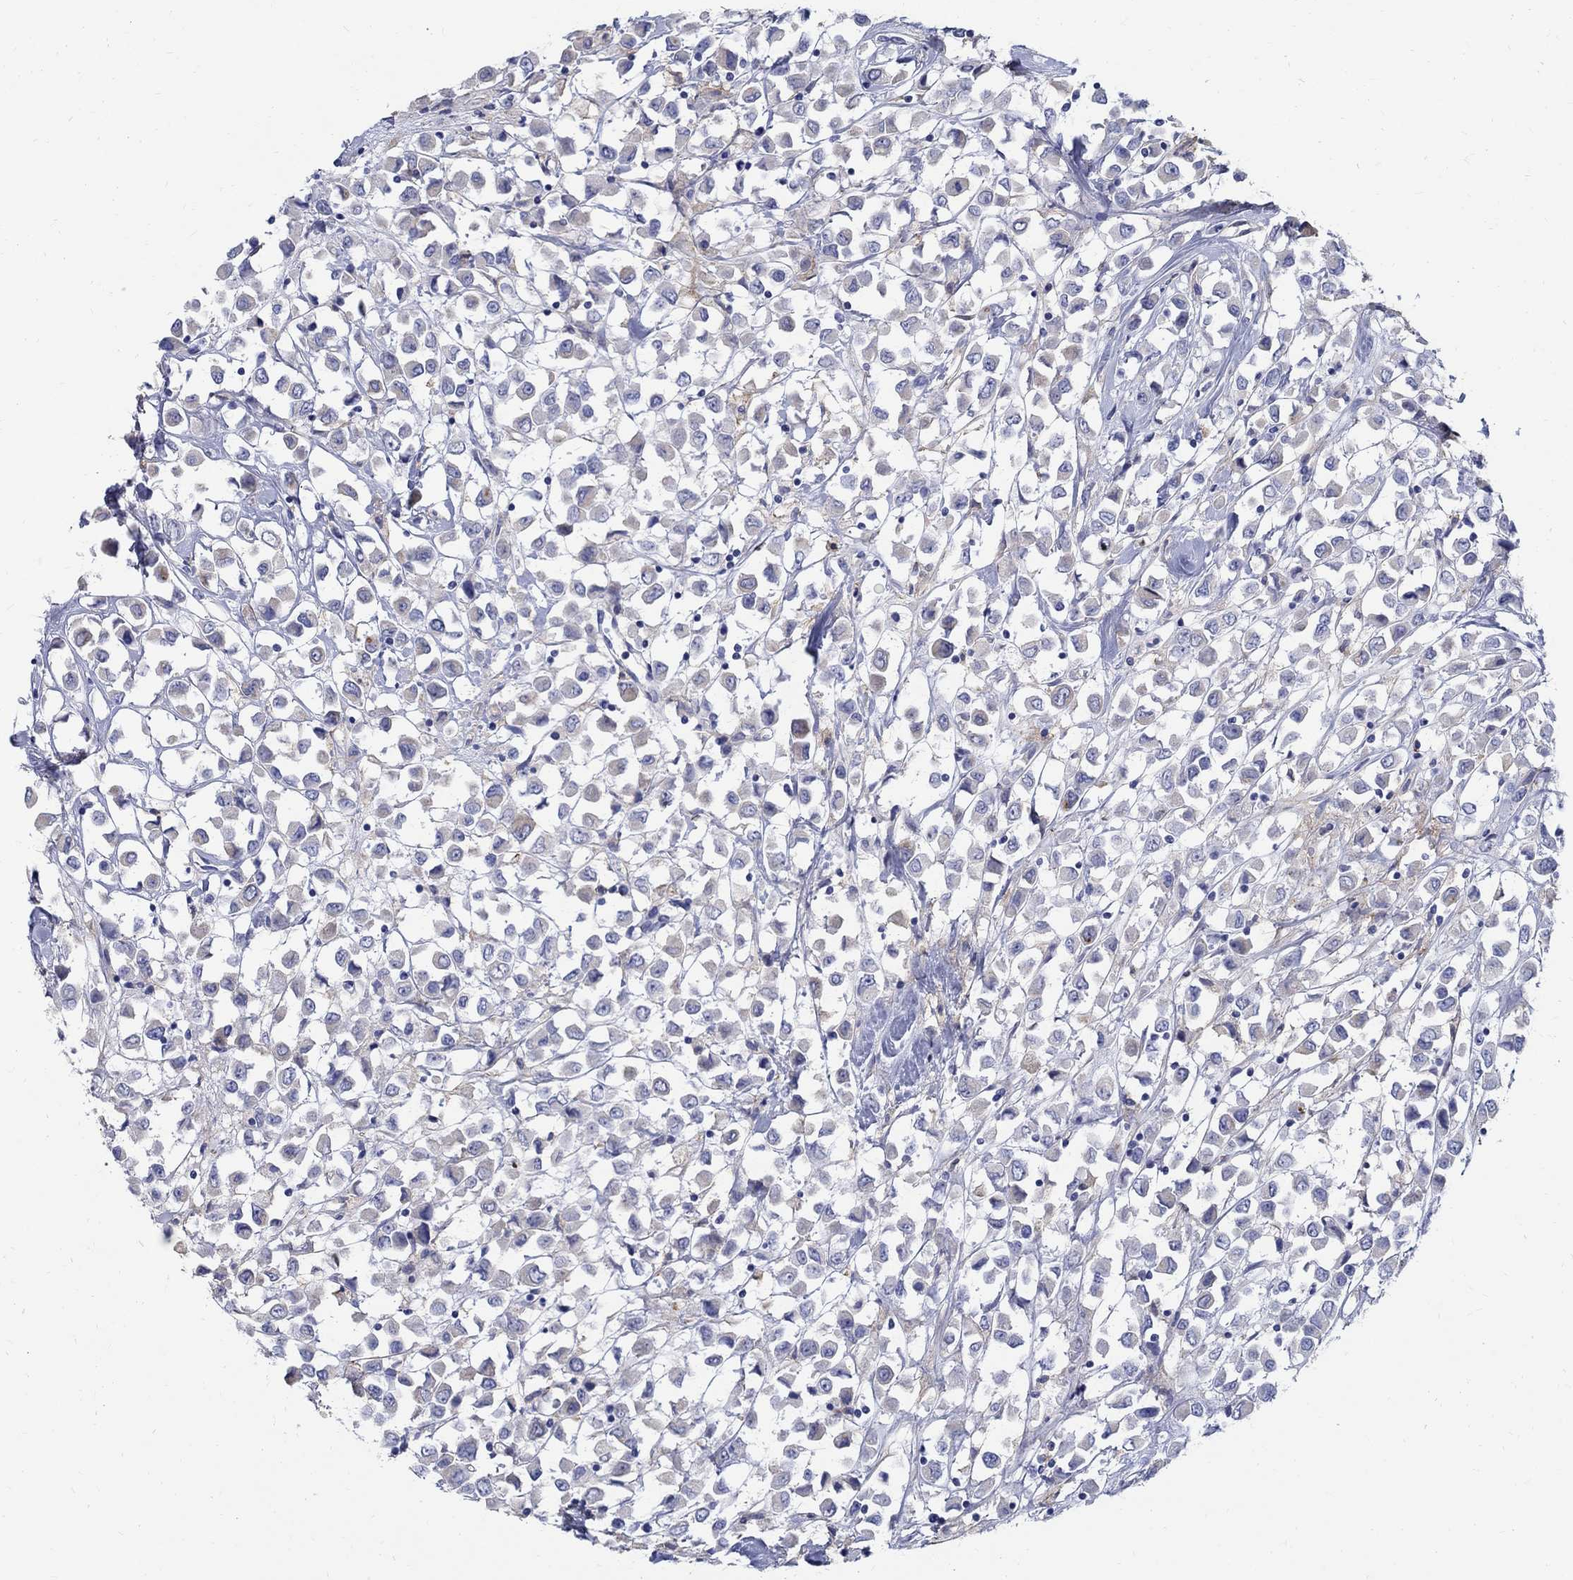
{"staining": {"intensity": "negative", "quantity": "none", "location": "none"}, "tissue": "breast cancer", "cell_type": "Tumor cells", "image_type": "cancer", "snomed": [{"axis": "morphology", "description": "Duct carcinoma"}, {"axis": "topography", "description": "Breast"}], "caption": "High power microscopy histopathology image of an IHC micrograph of infiltrating ductal carcinoma (breast), revealing no significant staining in tumor cells. The staining was performed using DAB (3,3'-diaminobenzidine) to visualize the protein expression in brown, while the nuclei were stained in blue with hematoxylin (Magnification: 20x).", "gene": "SOX2", "patient": {"sex": "female", "age": 61}}